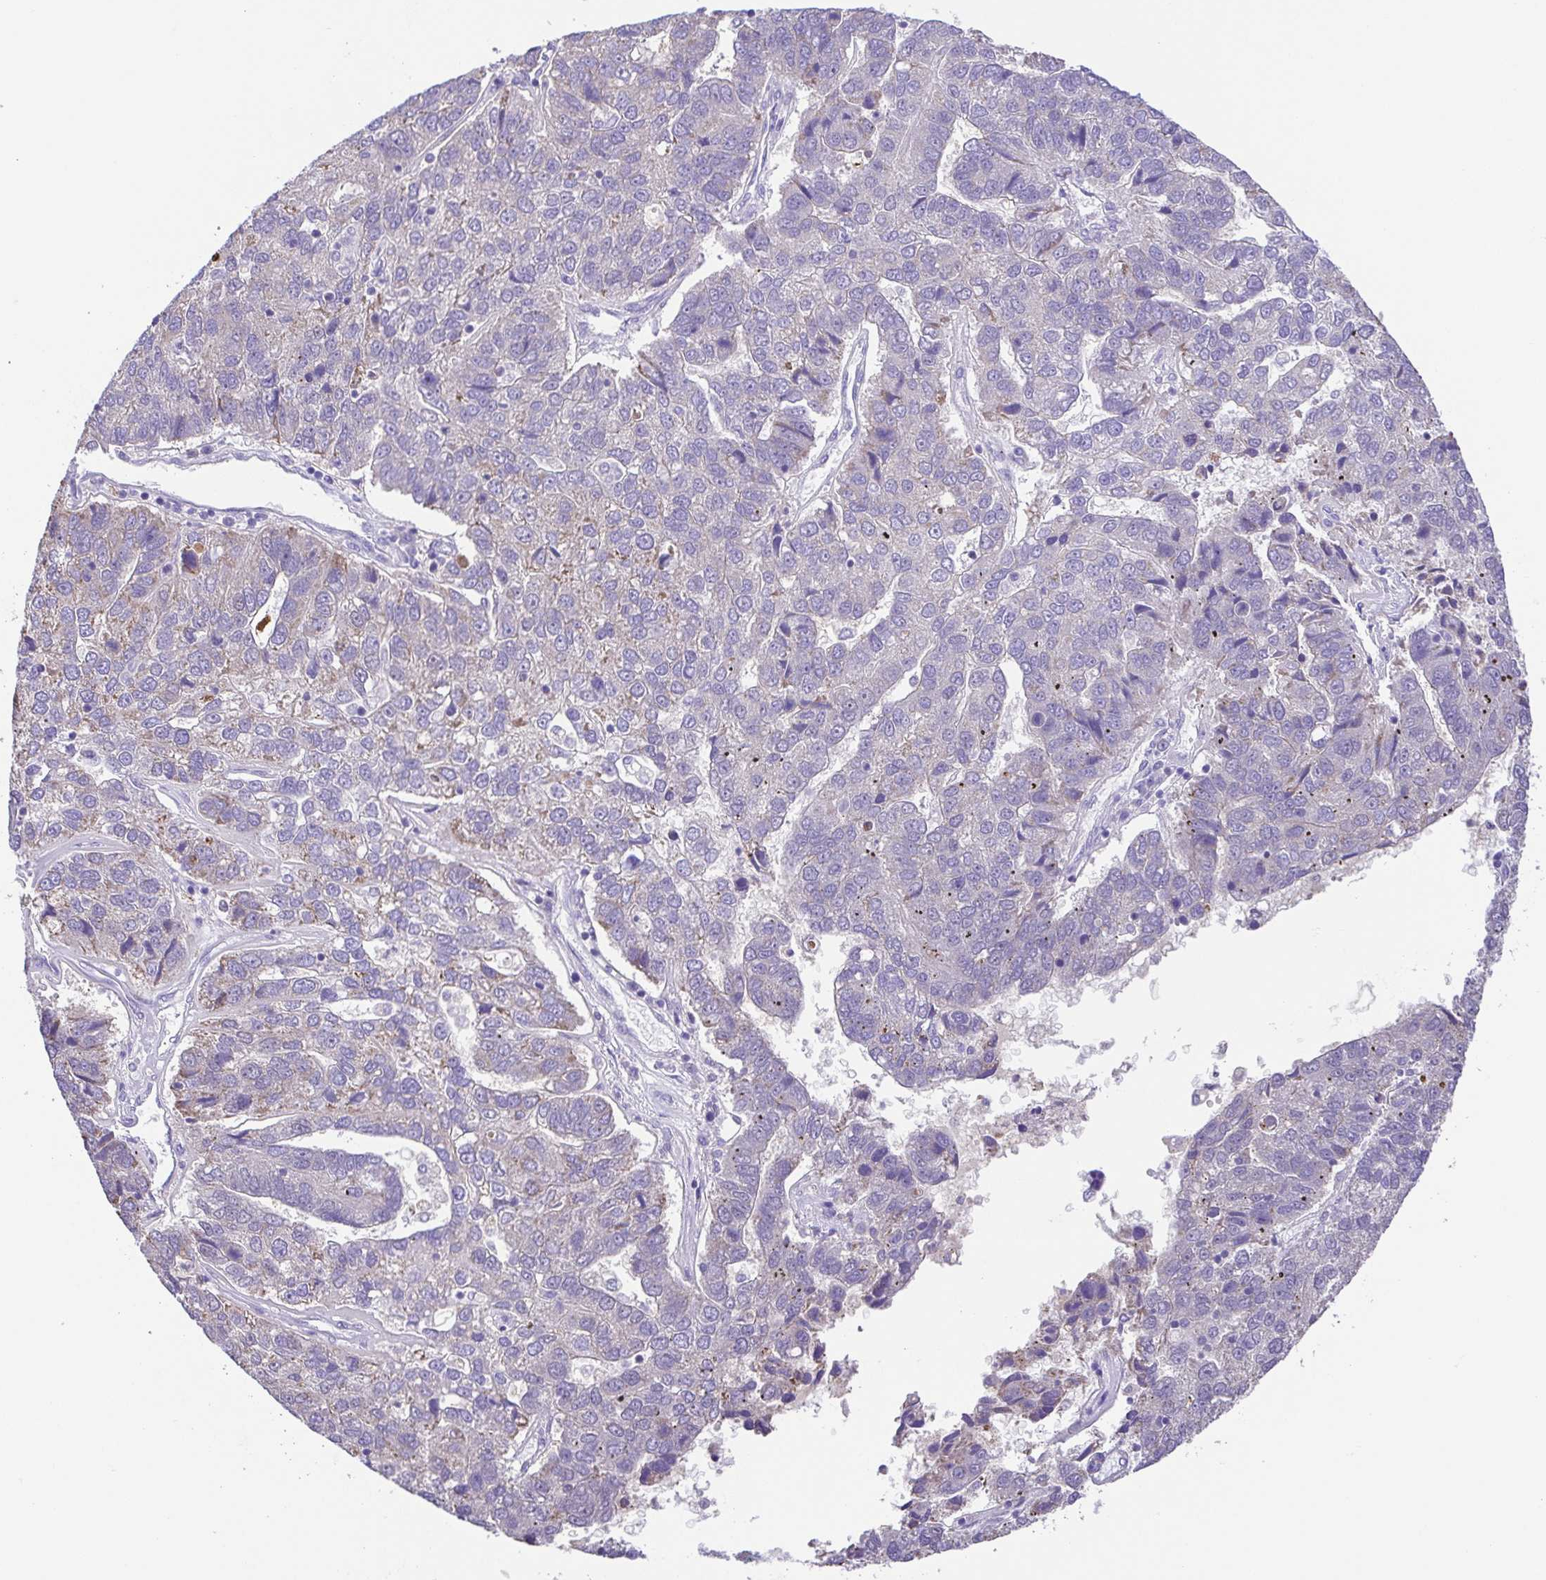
{"staining": {"intensity": "negative", "quantity": "none", "location": "none"}, "tissue": "pancreatic cancer", "cell_type": "Tumor cells", "image_type": "cancer", "snomed": [{"axis": "morphology", "description": "Adenocarcinoma, NOS"}, {"axis": "topography", "description": "Pancreas"}], "caption": "Tumor cells show no significant protein staining in pancreatic cancer (adenocarcinoma).", "gene": "SLC13A1", "patient": {"sex": "female", "age": 61}}